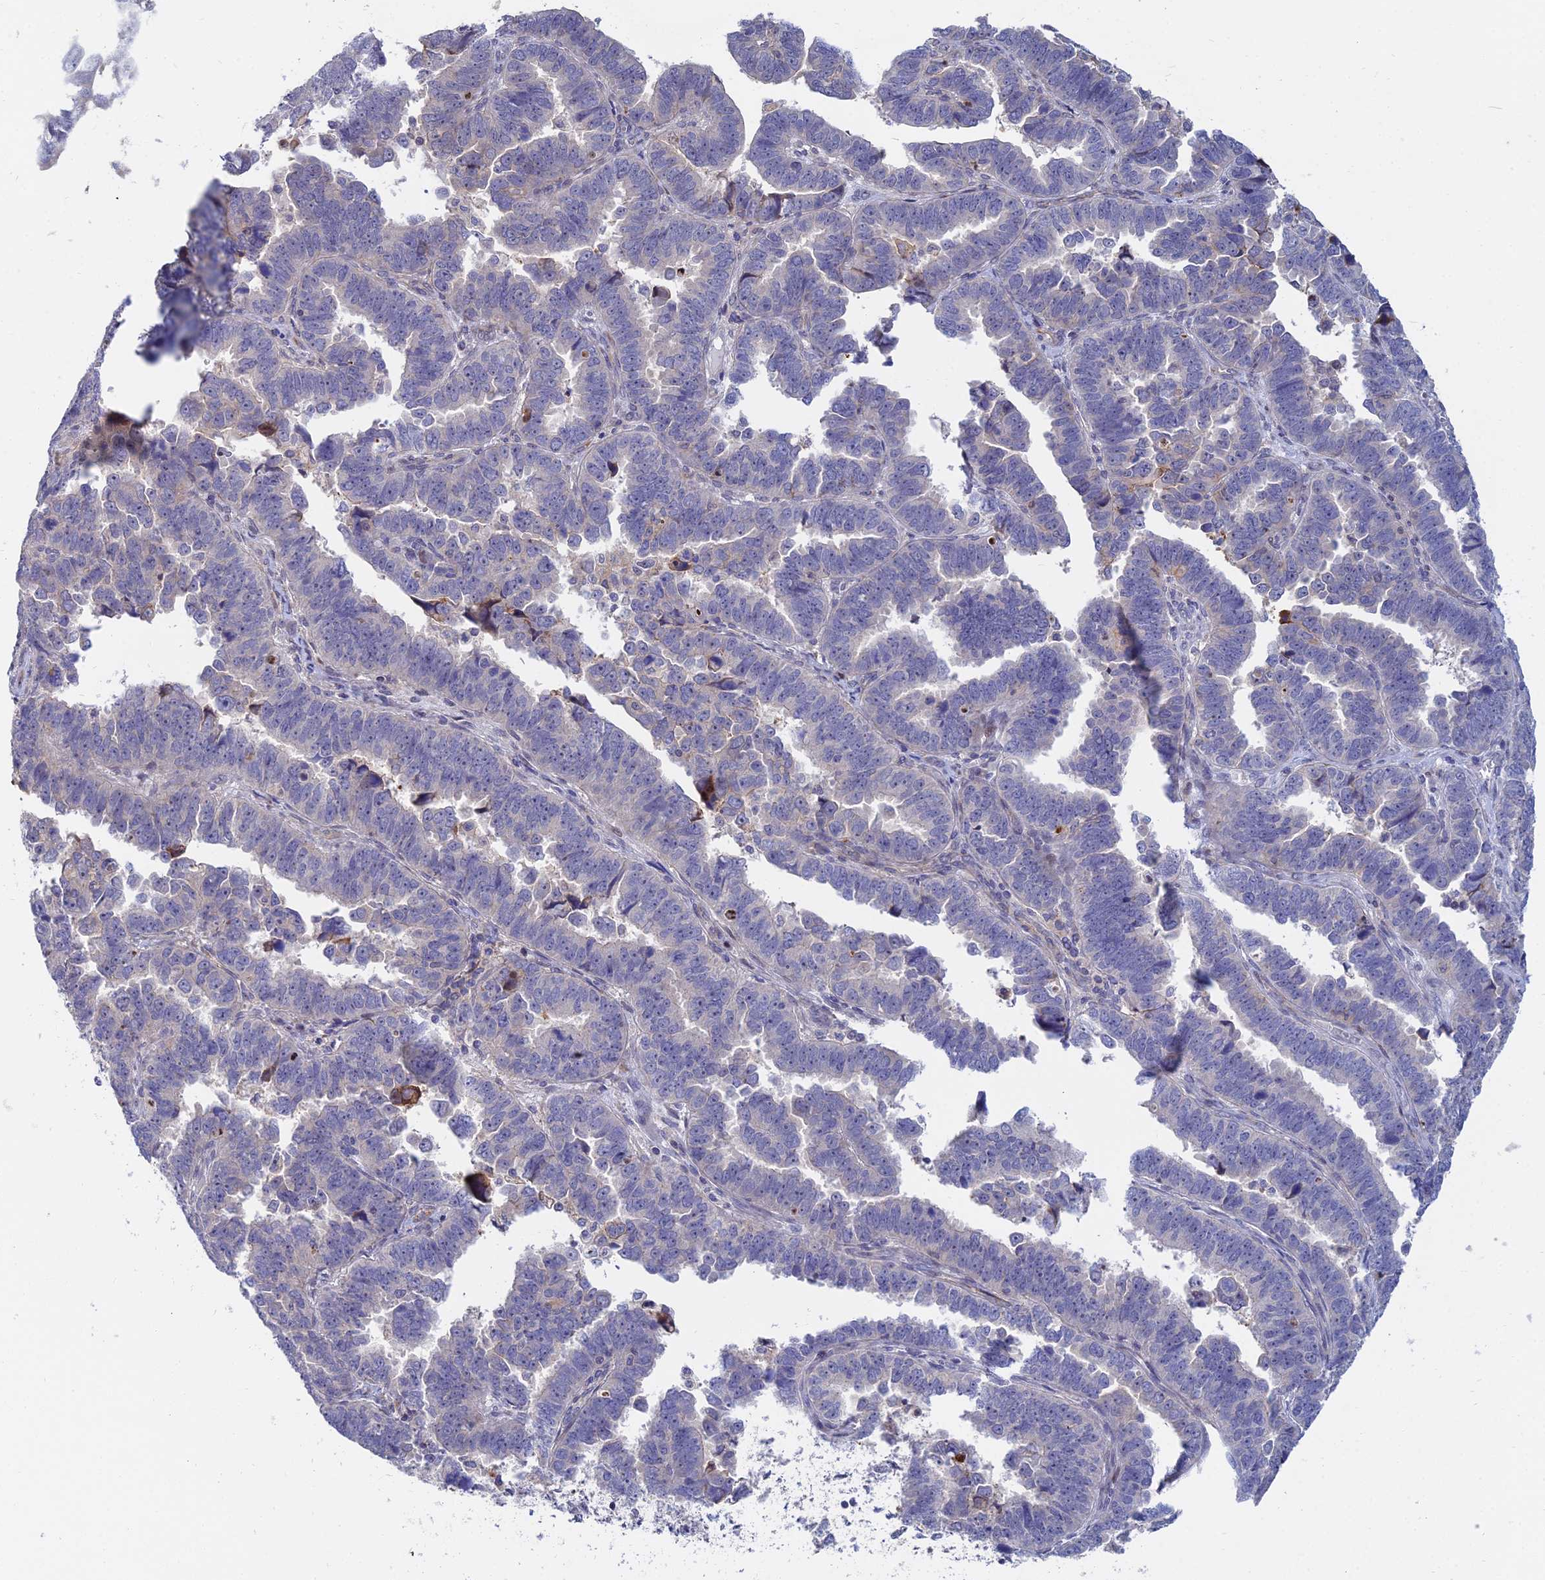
{"staining": {"intensity": "moderate", "quantity": "<25%", "location": "cytoplasmic/membranous"}, "tissue": "endometrial cancer", "cell_type": "Tumor cells", "image_type": "cancer", "snomed": [{"axis": "morphology", "description": "Adenocarcinoma, NOS"}, {"axis": "topography", "description": "Endometrium"}], "caption": "Endometrial cancer tissue exhibits moderate cytoplasmic/membranous expression in about <25% of tumor cells", "gene": "TRIM43B", "patient": {"sex": "female", "age": 75}}